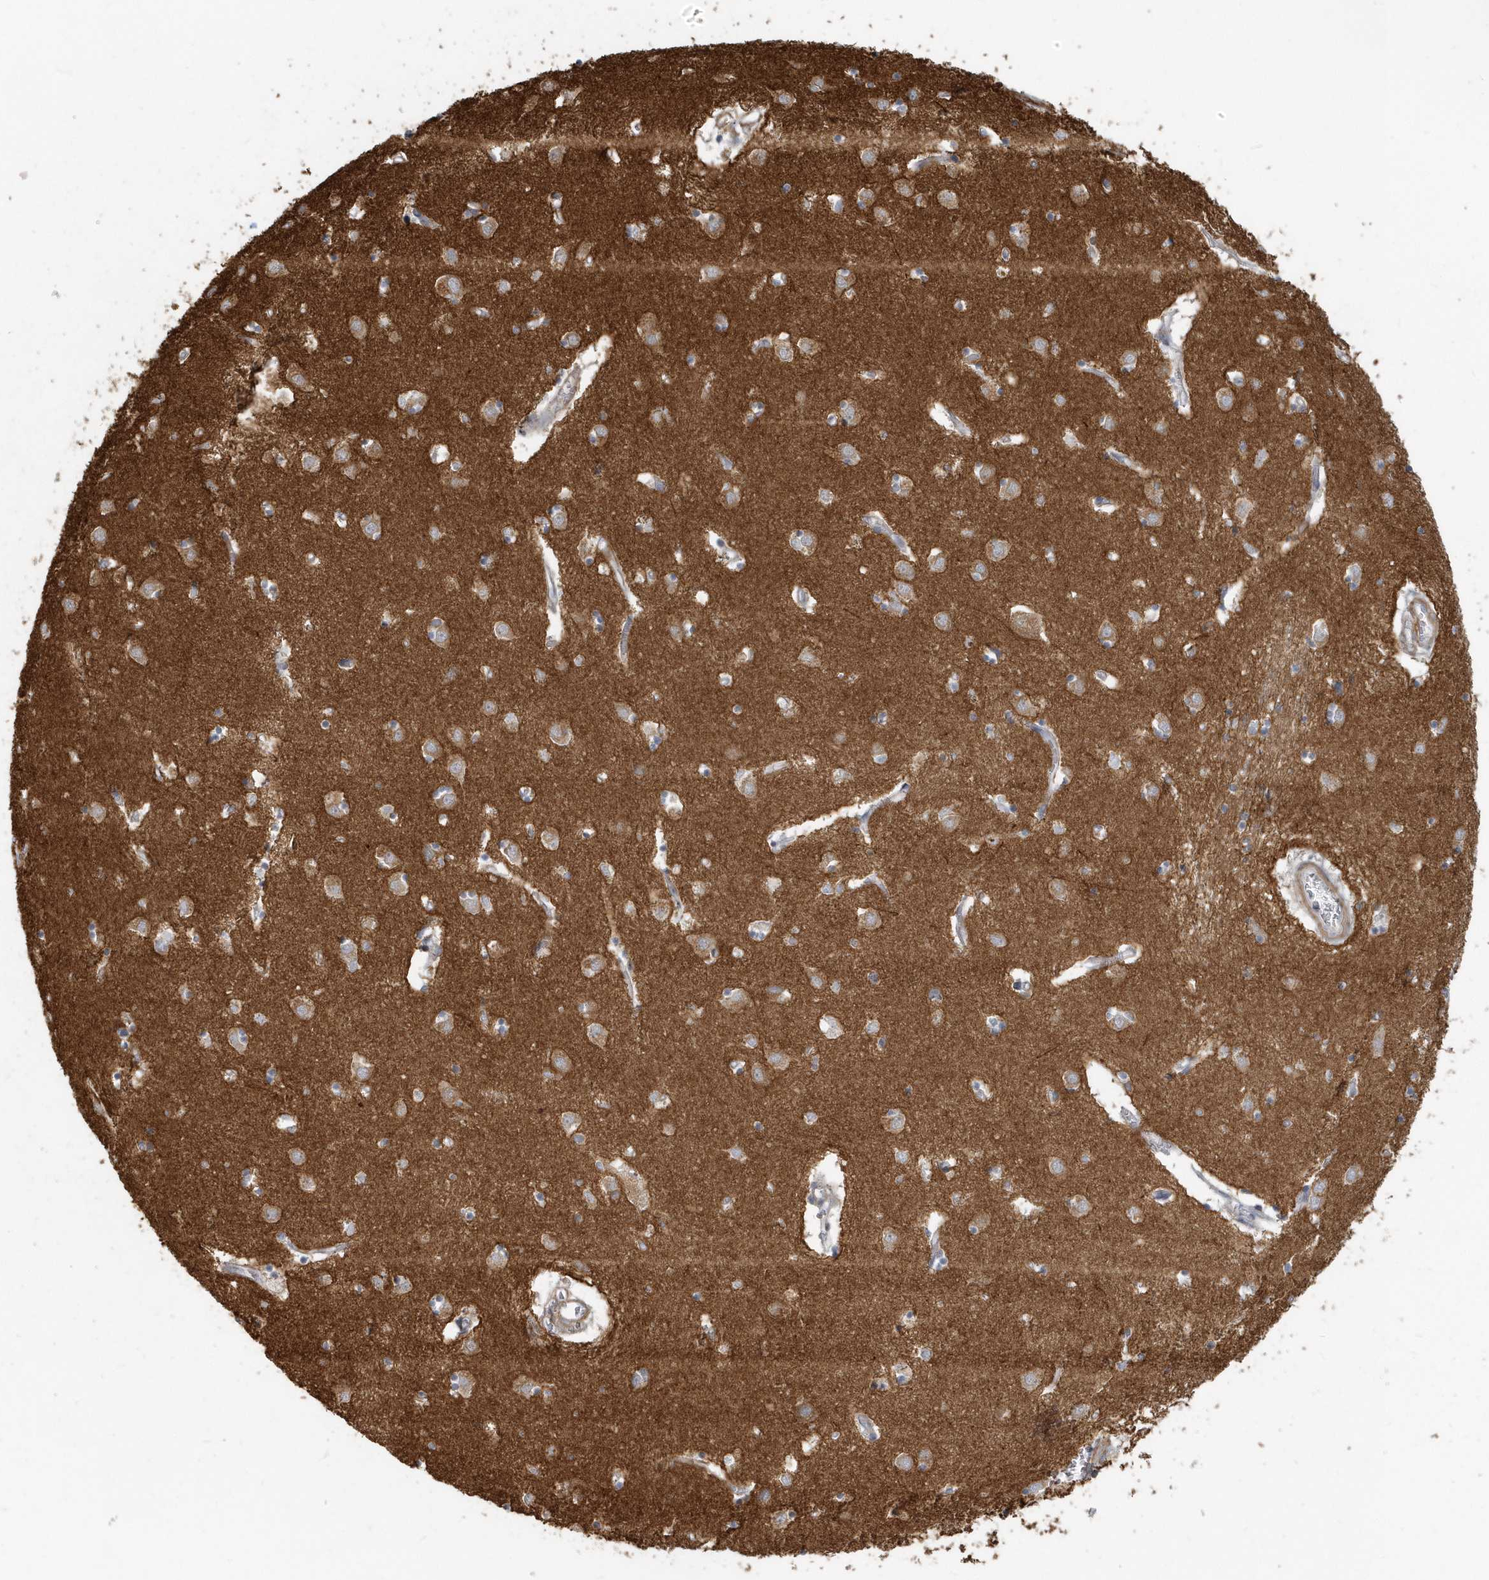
{"staining": {"intensity": "negative", "quantity": "none", "location": "none"}, "tissue": "caudate", "cell_type": "Glial cells", "image_type": "normal", "snomed": [{"axis": "morphology", "description": "Normal tissue, NOS"}, {"axis": "topography", "description": "Lateral ventricle wall"}], "caption": "Protein analysis of normal caudate exhibits no significant positivity in glial cells. (DAB (3,3'-diaminobenzidine) immunohistochemistry (IHC) with hematoxylin counter stain).", "gene": "NAPB", "patient": {"sex": "male", "age": 70}}